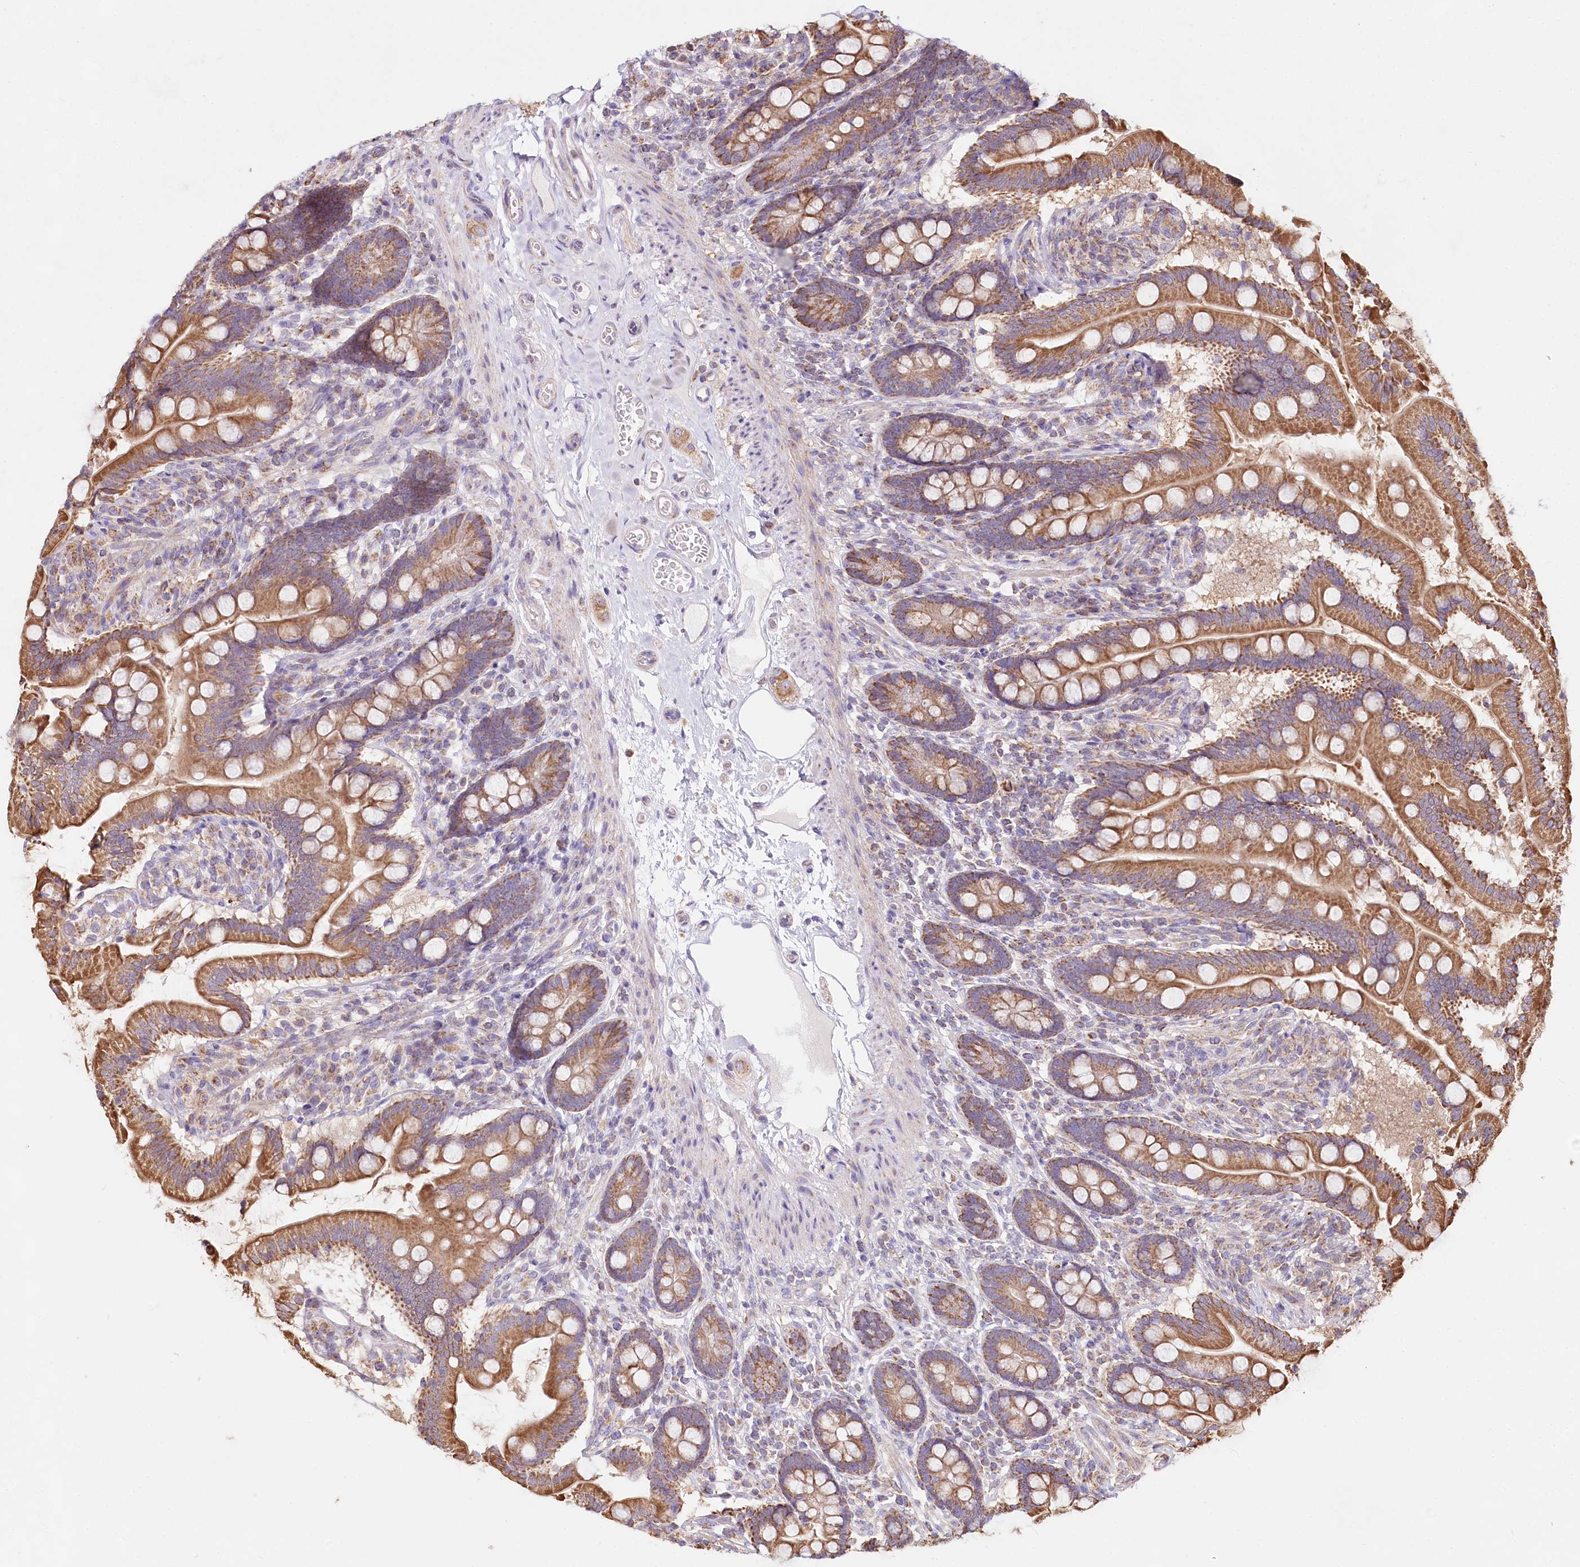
{"staining": {"intensity": "moderate", "quantity": ">75%", "location": "cytoplasmic/membranous"}, "tissue": "small intestine", "cell_type": "Glandular cells", "image_type": "normal", "snomed": [{"axis": "morphology", "description": "Normal tissue, NOS"}, {"axis": "topography", "description": "Small intestine"}], "caption": "Immunohistochemistry photomicrograph of unremarkable small intestine: human small intestine stained using immunohistochemistry (IHC) reveals medium levels of moderate protein expression localized specifically in the cytoplasmic/membranous of glandular cells, appearing as a cytoplasmic/membranous brown color.", "gene": "TASOR2", "patient": {"sex": "female", "age": 64}}